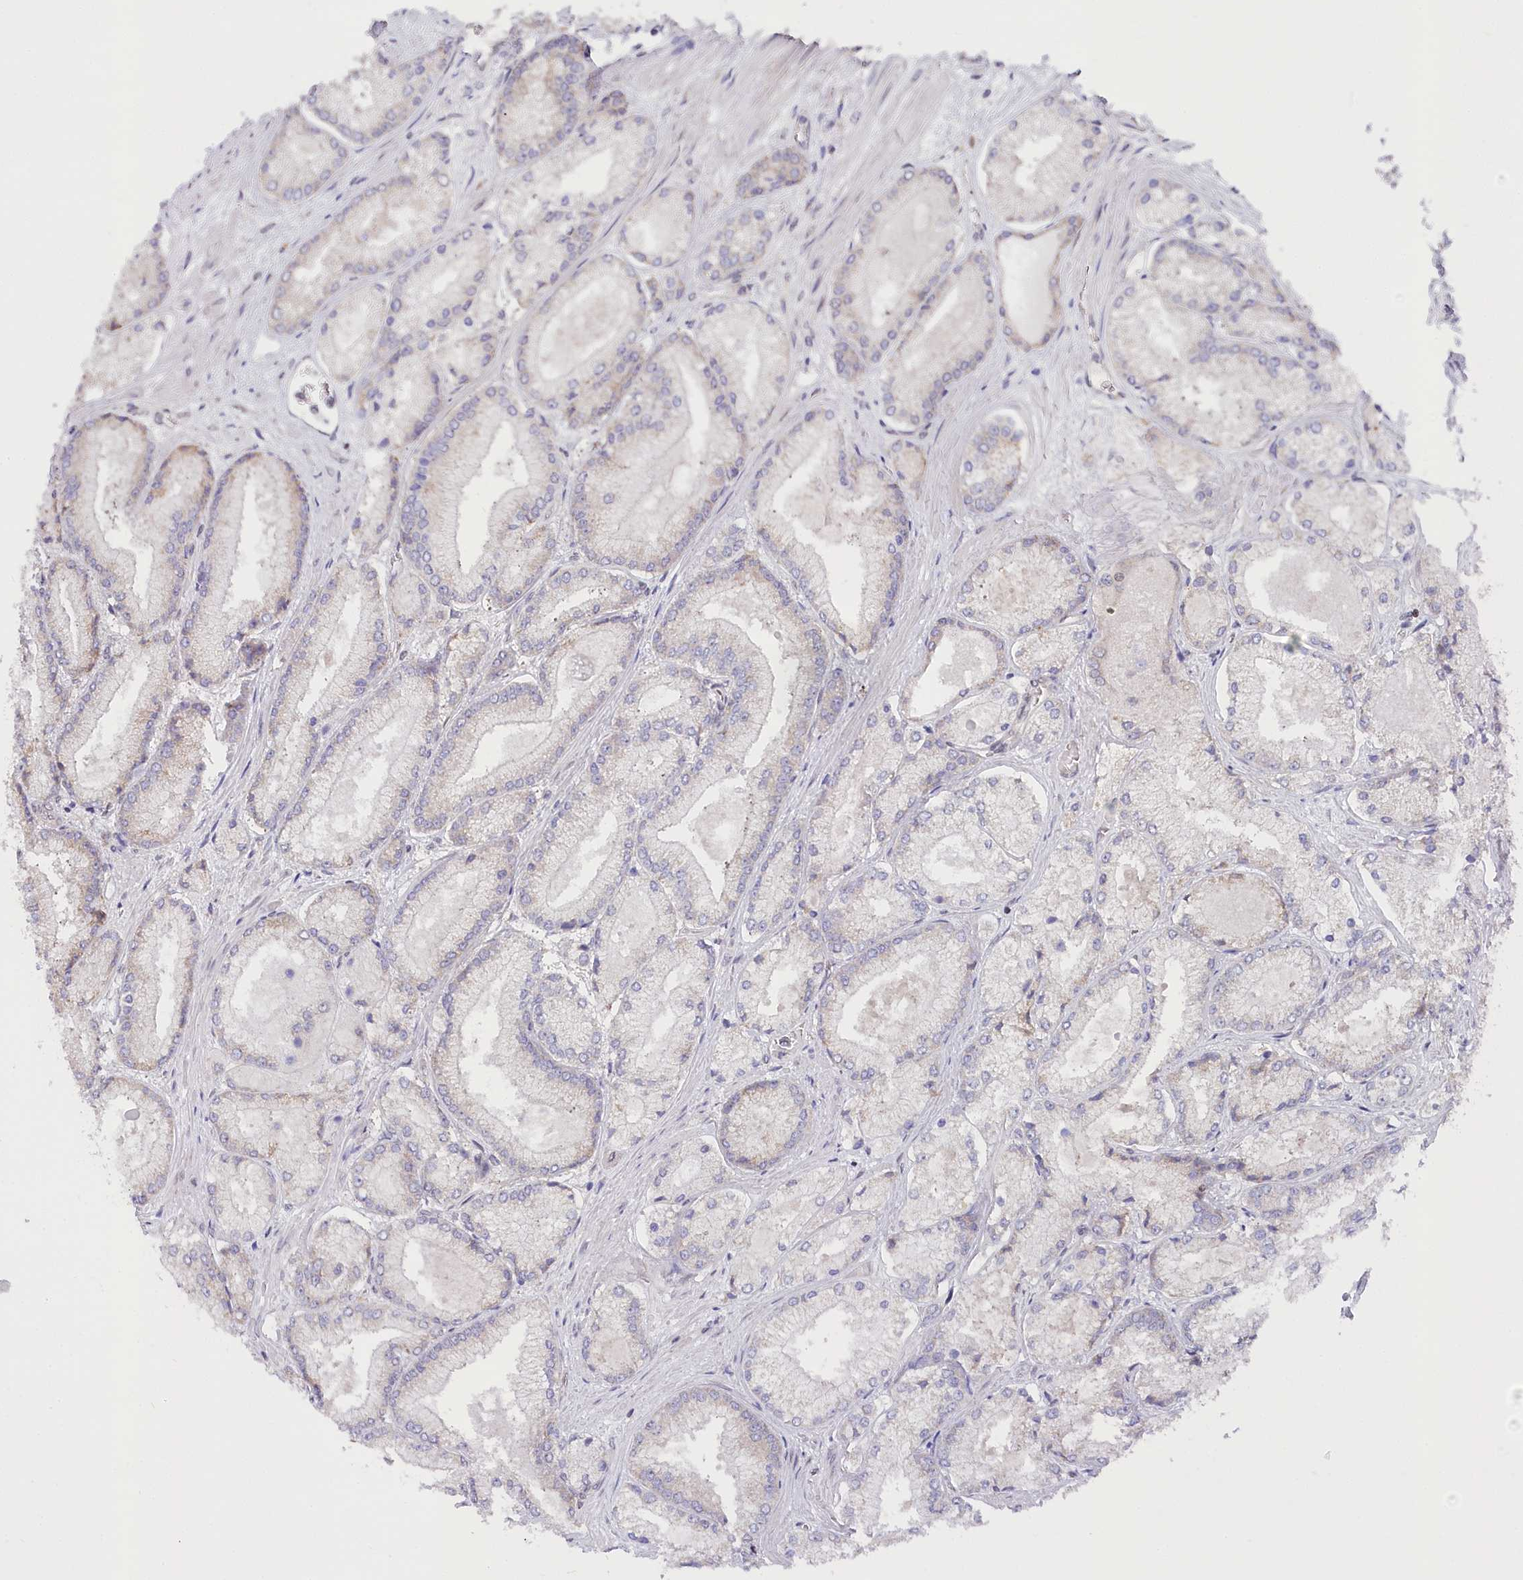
{"staining": {"intensity": "negative", "quantity": "none", "location": "none"}, "tissue": "prostate cancer", "cell_type": "Tumor cells", "image_type": "cancer", "snomed": [{"axis": "morphology", "description": "Adenocarcinoma, Low grade"}, {"axis": "topography", "description": "Prostate"}], "caption": "DAB immunohistochemical staining of human low-grade adenocarcinoma (prostate) displays no significant staining in tumor cells.", "gene": "CGGBP1", "patient": {"sex": "male", "age": 74}}